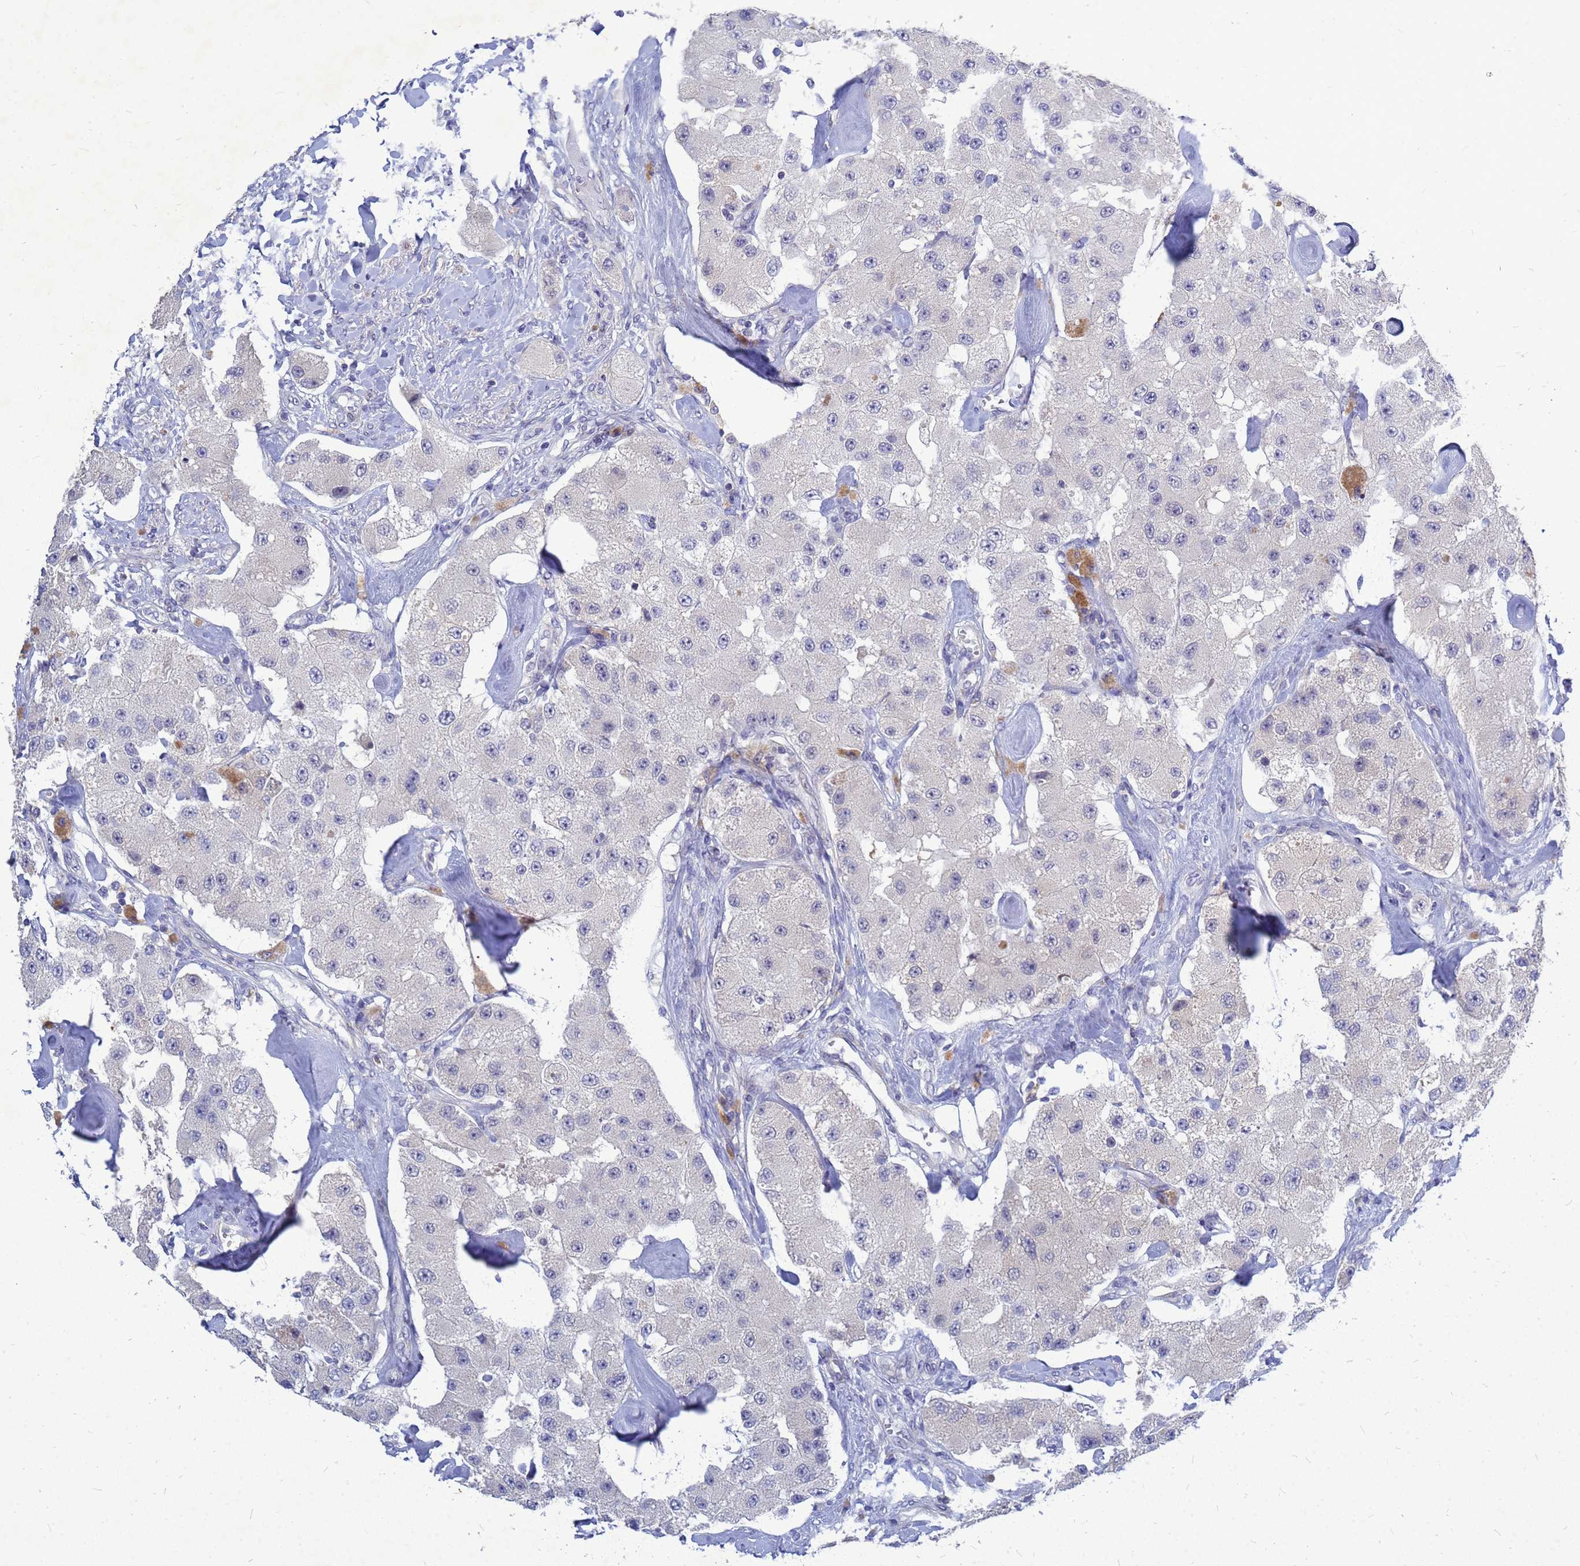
{"staining": {"intensity": "negative", "quantity": "none", "location": "none"}, "tissue": "carcinoid", "cell_type": "Tumor cells", "image_type": "cancer", "snomed": [{"axis": "morphology", "description": "Carcinoid, malignant, NOS"}, {"axis": "topography", "description": "Pancreas"}], "caption": "Tumor cells show no significant staining in carcinoid (malignant).", "gene": "SRGAP3", "patient": {"sex": "male", "age": 41}}